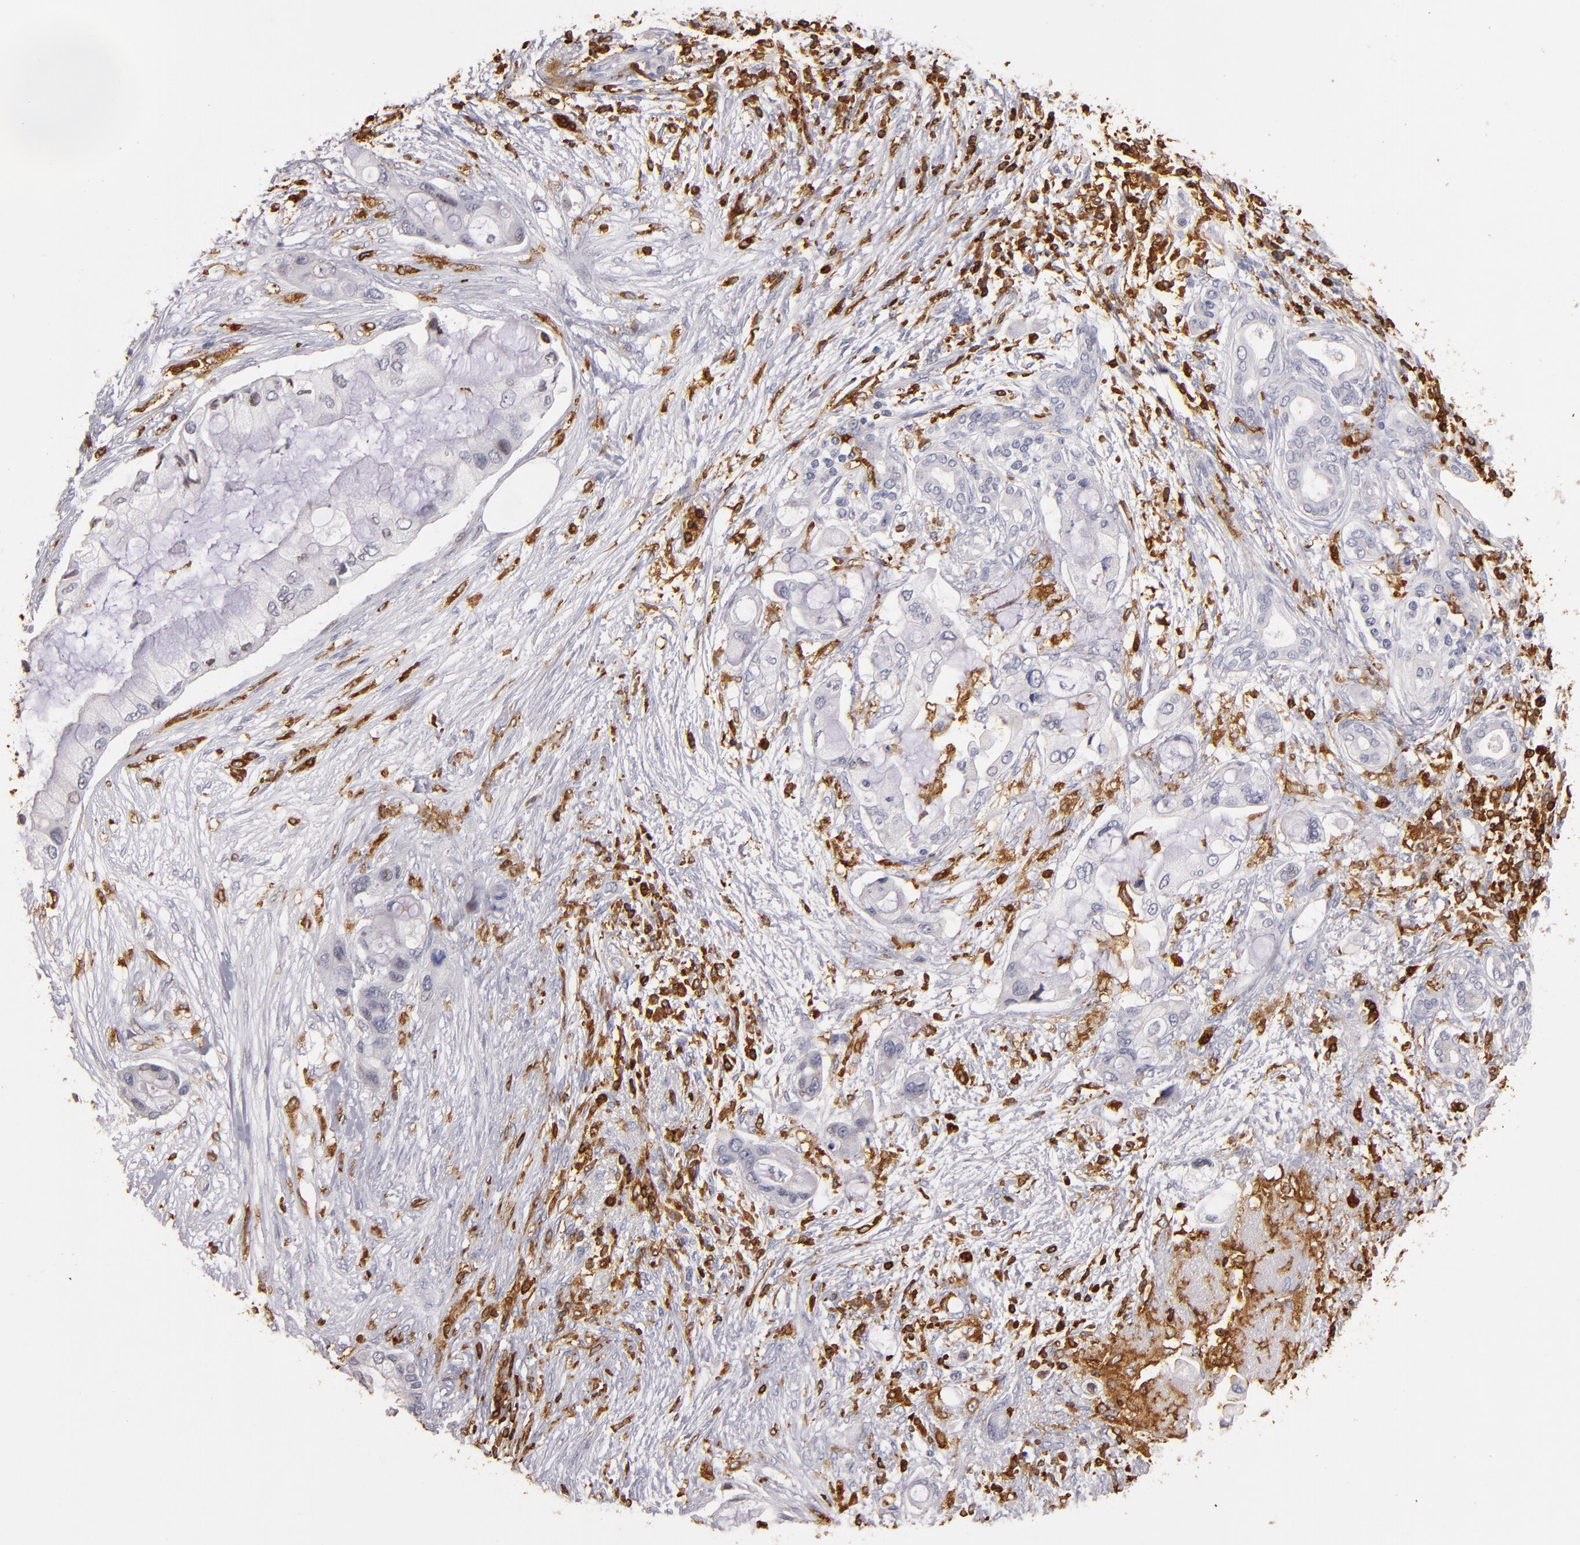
{"staining": {"intensity": "negative", "quantity": "none", "location": "none"}, "tissue": "pancreatic cancer", "cell_type": "Tumor cells", "image_type": "cancer", "snomed": [{"axis": "morphology", "description": "Adenocarcinoma, NOS"}, {"axis": "topography", "description": "Pancreas"}], "caption": "Pancreatic adenocarcinoma stained for a protein using IHC reveals no positivity tumor cells.", "gene": "WAS", "patient": {"sex": "female", "age": 59}}